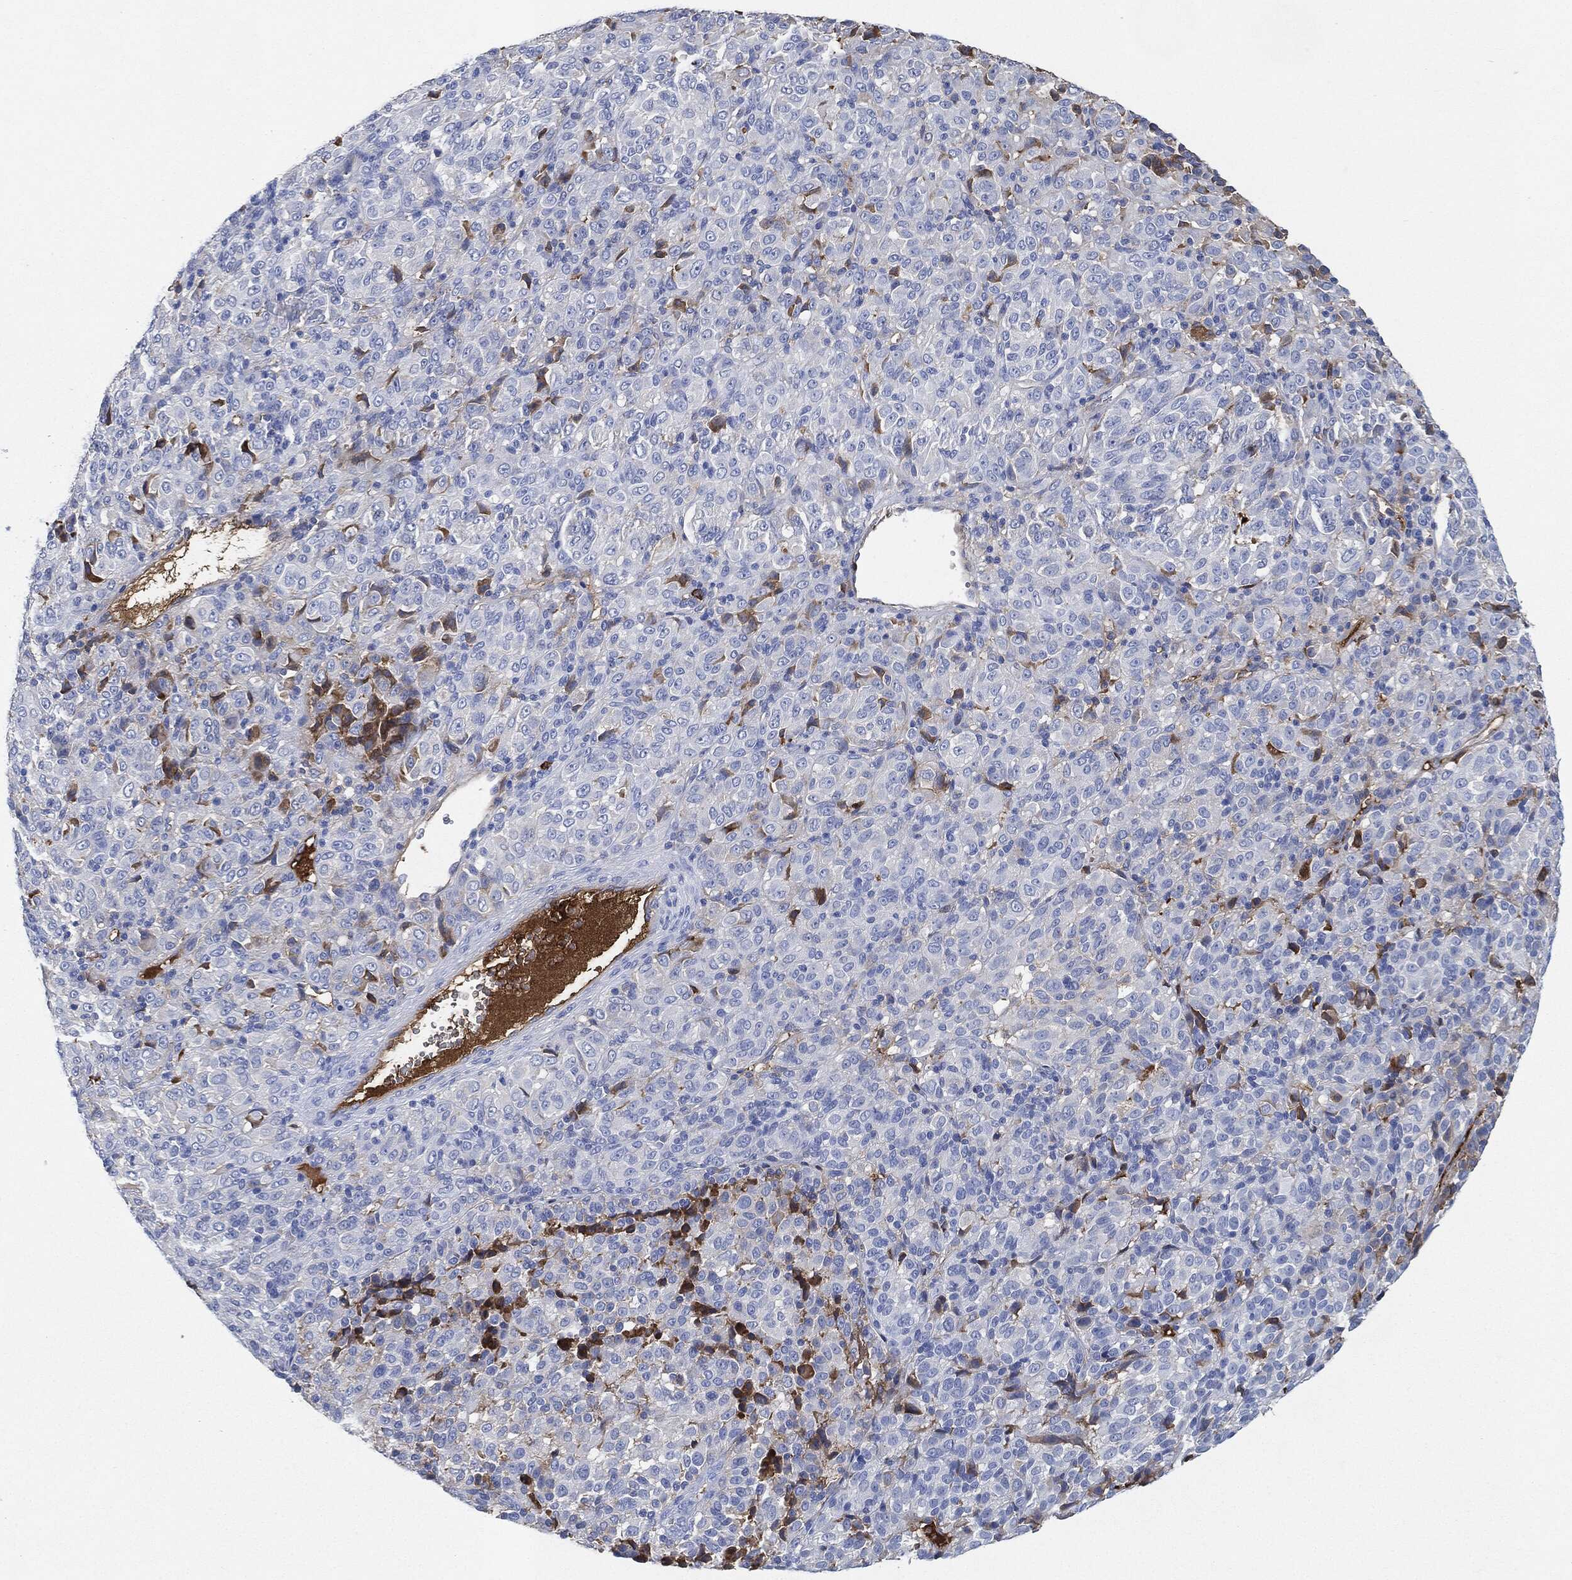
{"staining": {"intensity": "negative", "quantity": "none", "location": "none"}, "tissue": "melanoma", "cell_type": "Tumor cells", "image_type": "cancer", "snomed": [{"axis": "morphology", "description": "Malignant melanoma, Metastatic site"}, {"axis": "topography", "description": "Brain"}], "caption": "IHC micrograph of neoplastic tissue: melanoma stained with DAB (3,3'-diaminobenzidine) displays no significant protein expression in tumor cells. The staining was performed using DAB (3,3'-diaminobenzidine) to visualize the protein expression in brown, while the nuclei were stained in blue with hematoxylin (Magnification: 20x).", "gene": "IGLV6-57", "patient": {"sex": "female", "age": 56}}